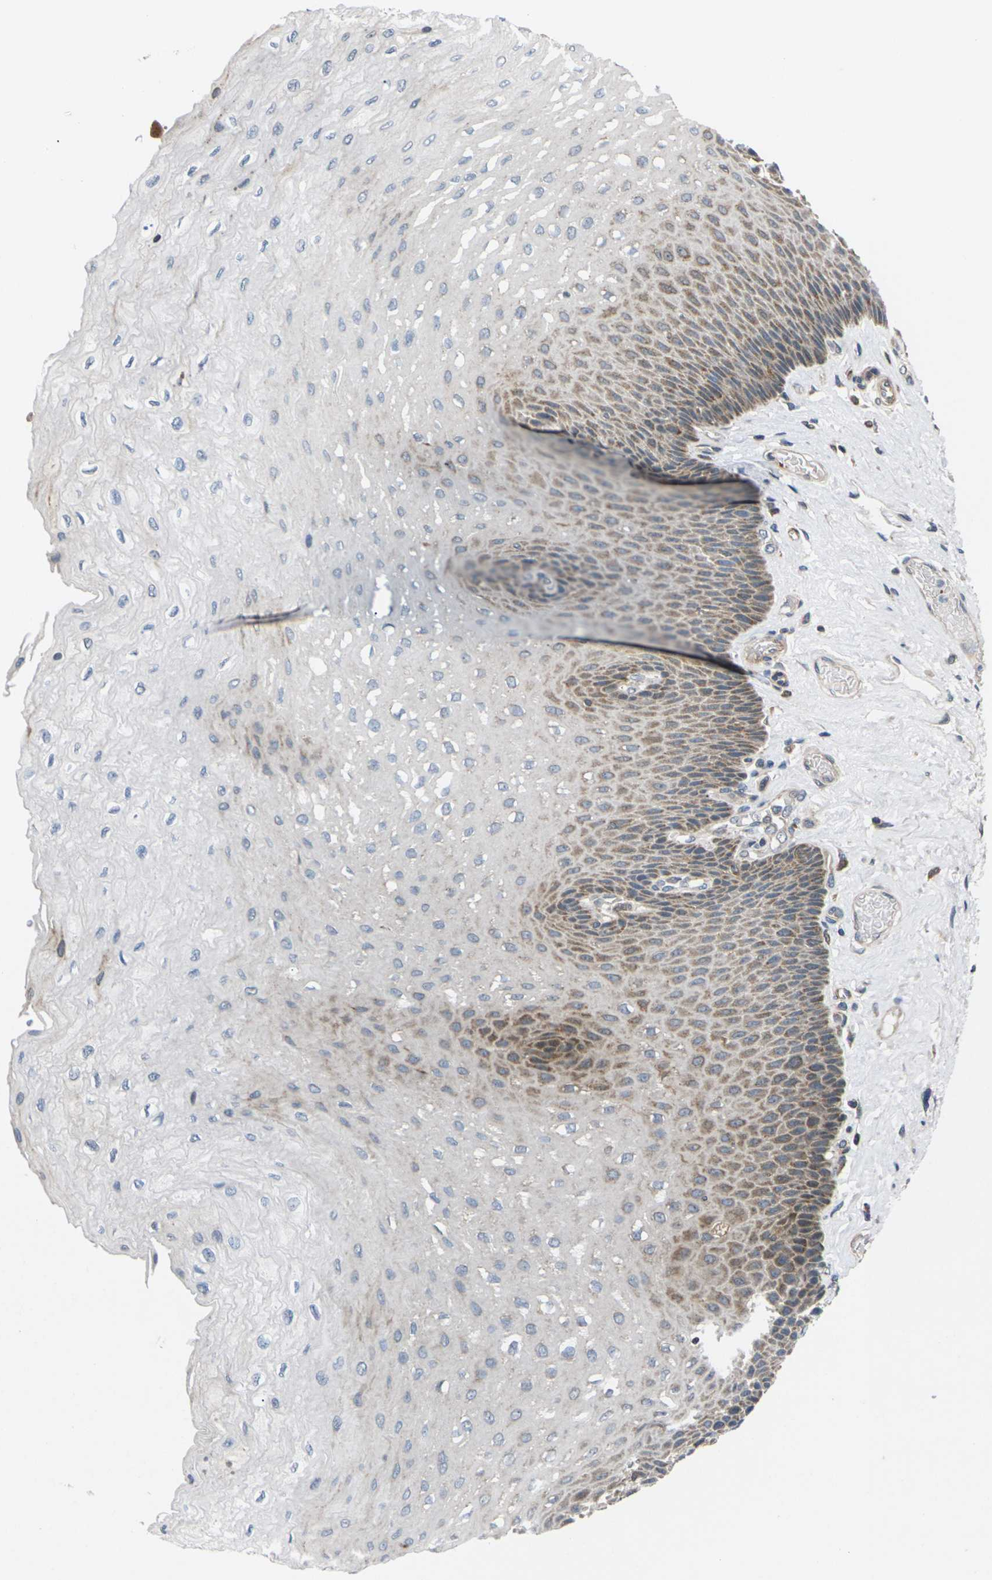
{"staining": {"intensity": "moderate", "quantity": "25%-75%", "location": "cytoplasmic/membranous"}, "tissue": "esophagus", "cell_type": "Squamous epithelial cells", "image_type": "normal", "snomed": [{"axis": "morphology", "description": "Normal tissue, NOS"}, {"axis": "topography", "description": "Esophagus"}], "caption": "A brown stain labels moderate cytoplasmic/membranous staining of a protein in squamous epithelial cells of benign esophagus. (IHC, brightfield microscopy, high magnification).", "gene": "RPS6KA3", "patient": {"sex": "female", "age": 72}}